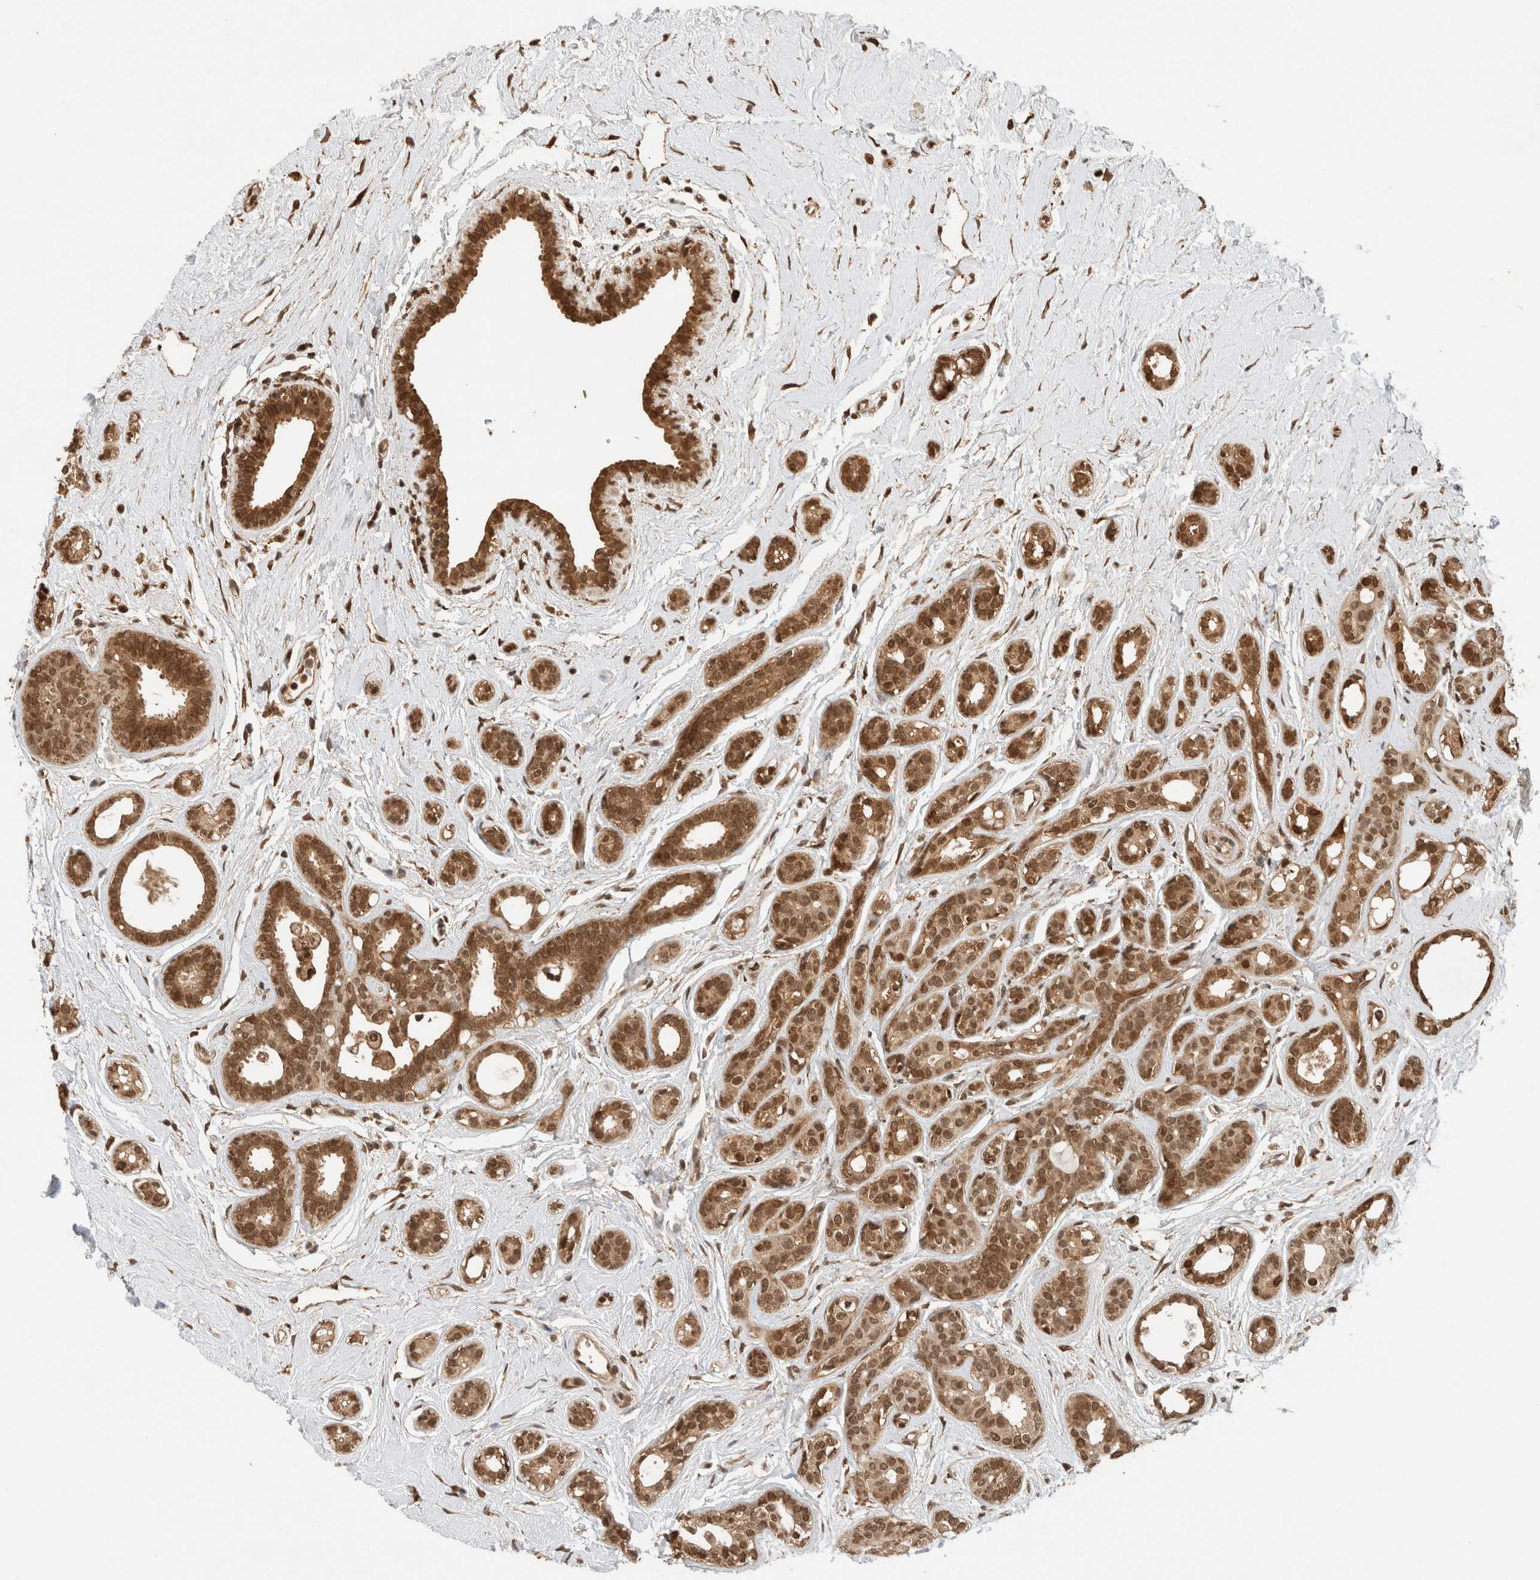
{"staining": {"intensity": "moderate", "quantity": ">75%", "location": "cytoplasmic/membranous,nuclear"}, "tissue": "breast cancer", "cell_type": "Tumor cells", "image_type": "cancer", "snomed": [{"axis": "morphology", "description": "Duct carcinoma"}, {"axis": "topography", "description": "Breast"}], "caption": "Breast intraductal carcinoma was stained to show a protein in brown. There is medium levels of moderate cytoplasmic/membranous and nuclear expression in about >75% of tumor cells.", "gene": "C1orf21", "patient": {"sex": "female", "age": 55}}